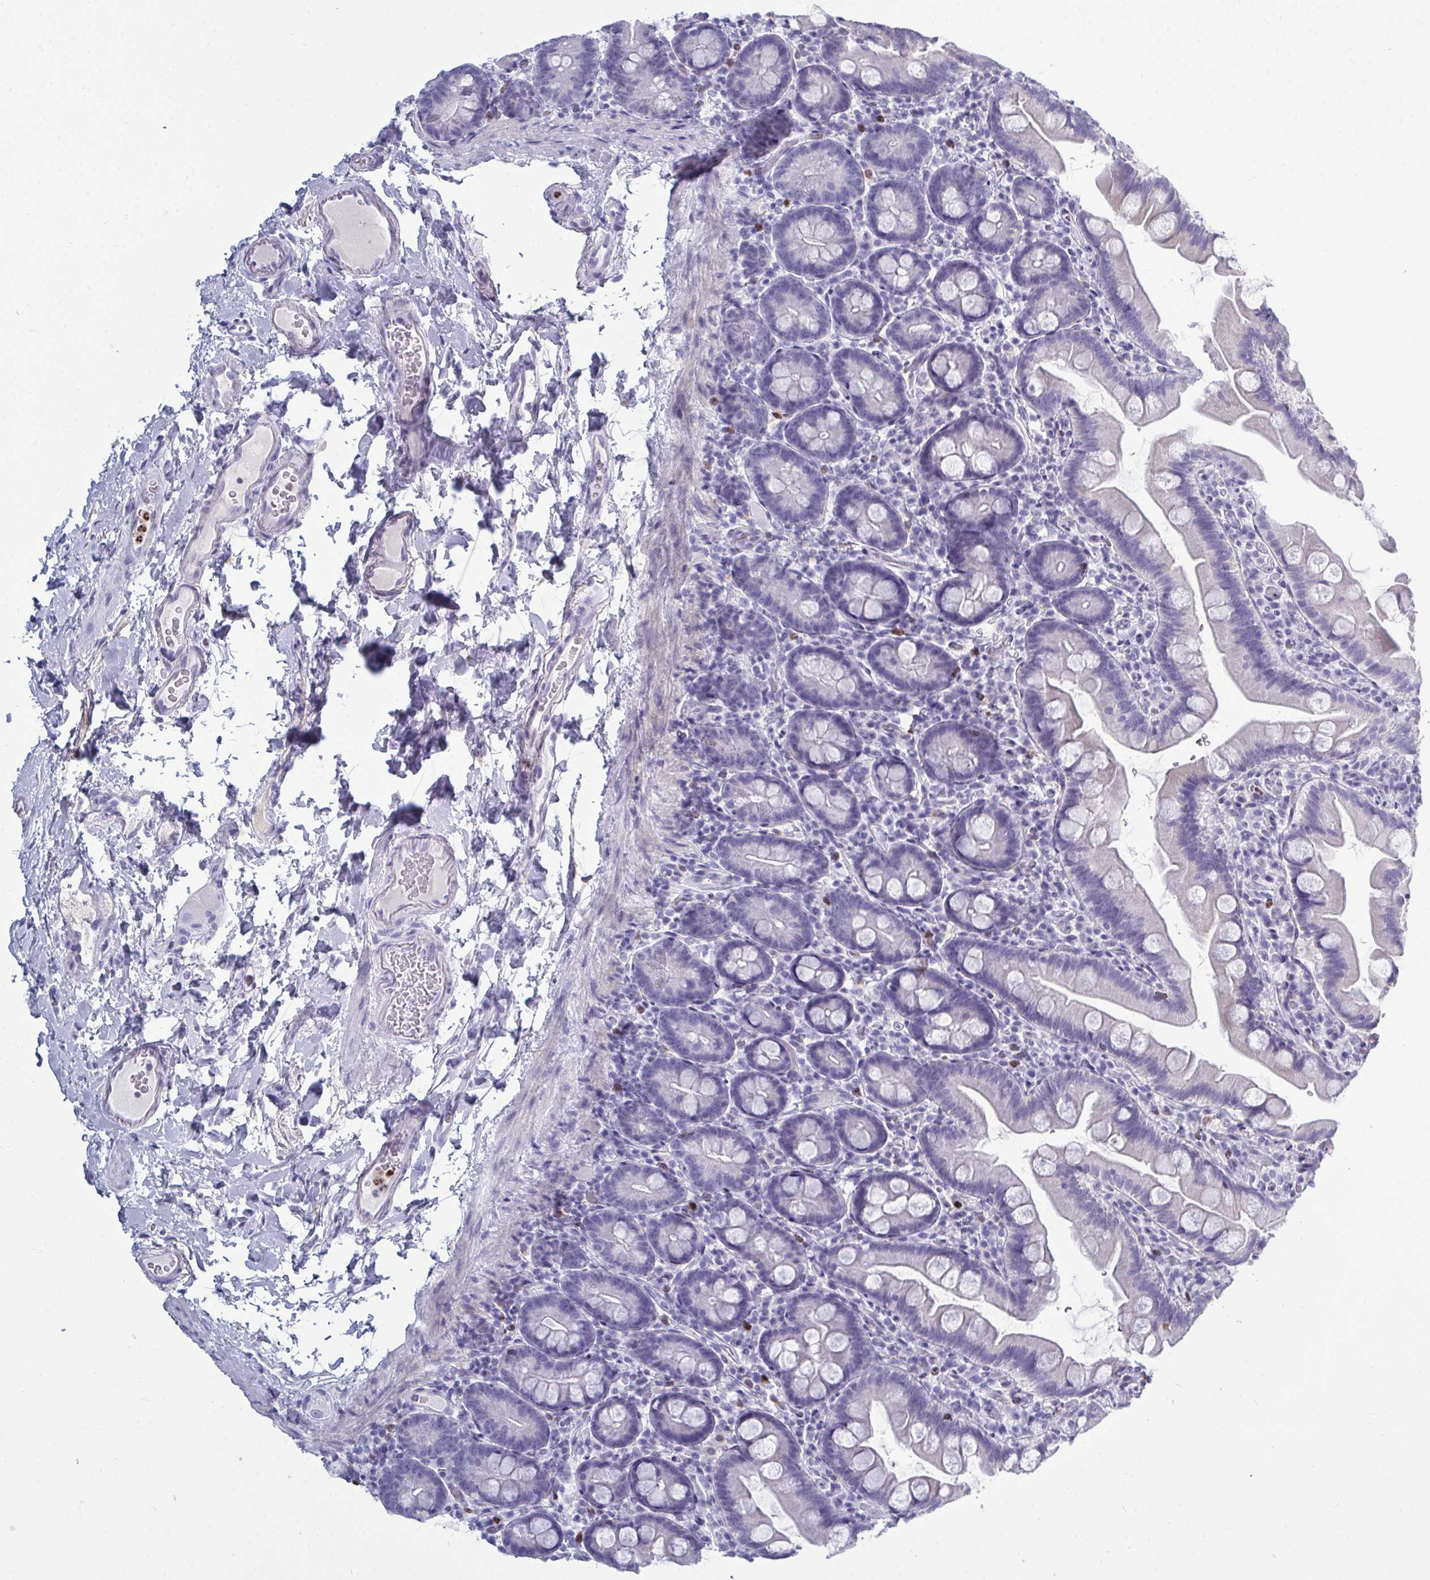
{"staining": {"intensity": "negative", "quantity": "none", "location": "none"}, "tissue": "small intestine", "cell_type": "Glandular cells", "image_type": "normal", "snomed": [{"axis": "morphology", "description": "Normal tissue, NOS"}, {"axis": "topography", "description": "Small intestine"}], "caption": "A high-resolution image shows immunohistochemistry staining of unremarkable small intestine, which displays no significant positivity in glandular cells.", "gene": "SERPINB10", "patient": {"sex": "female", "age": 68}}